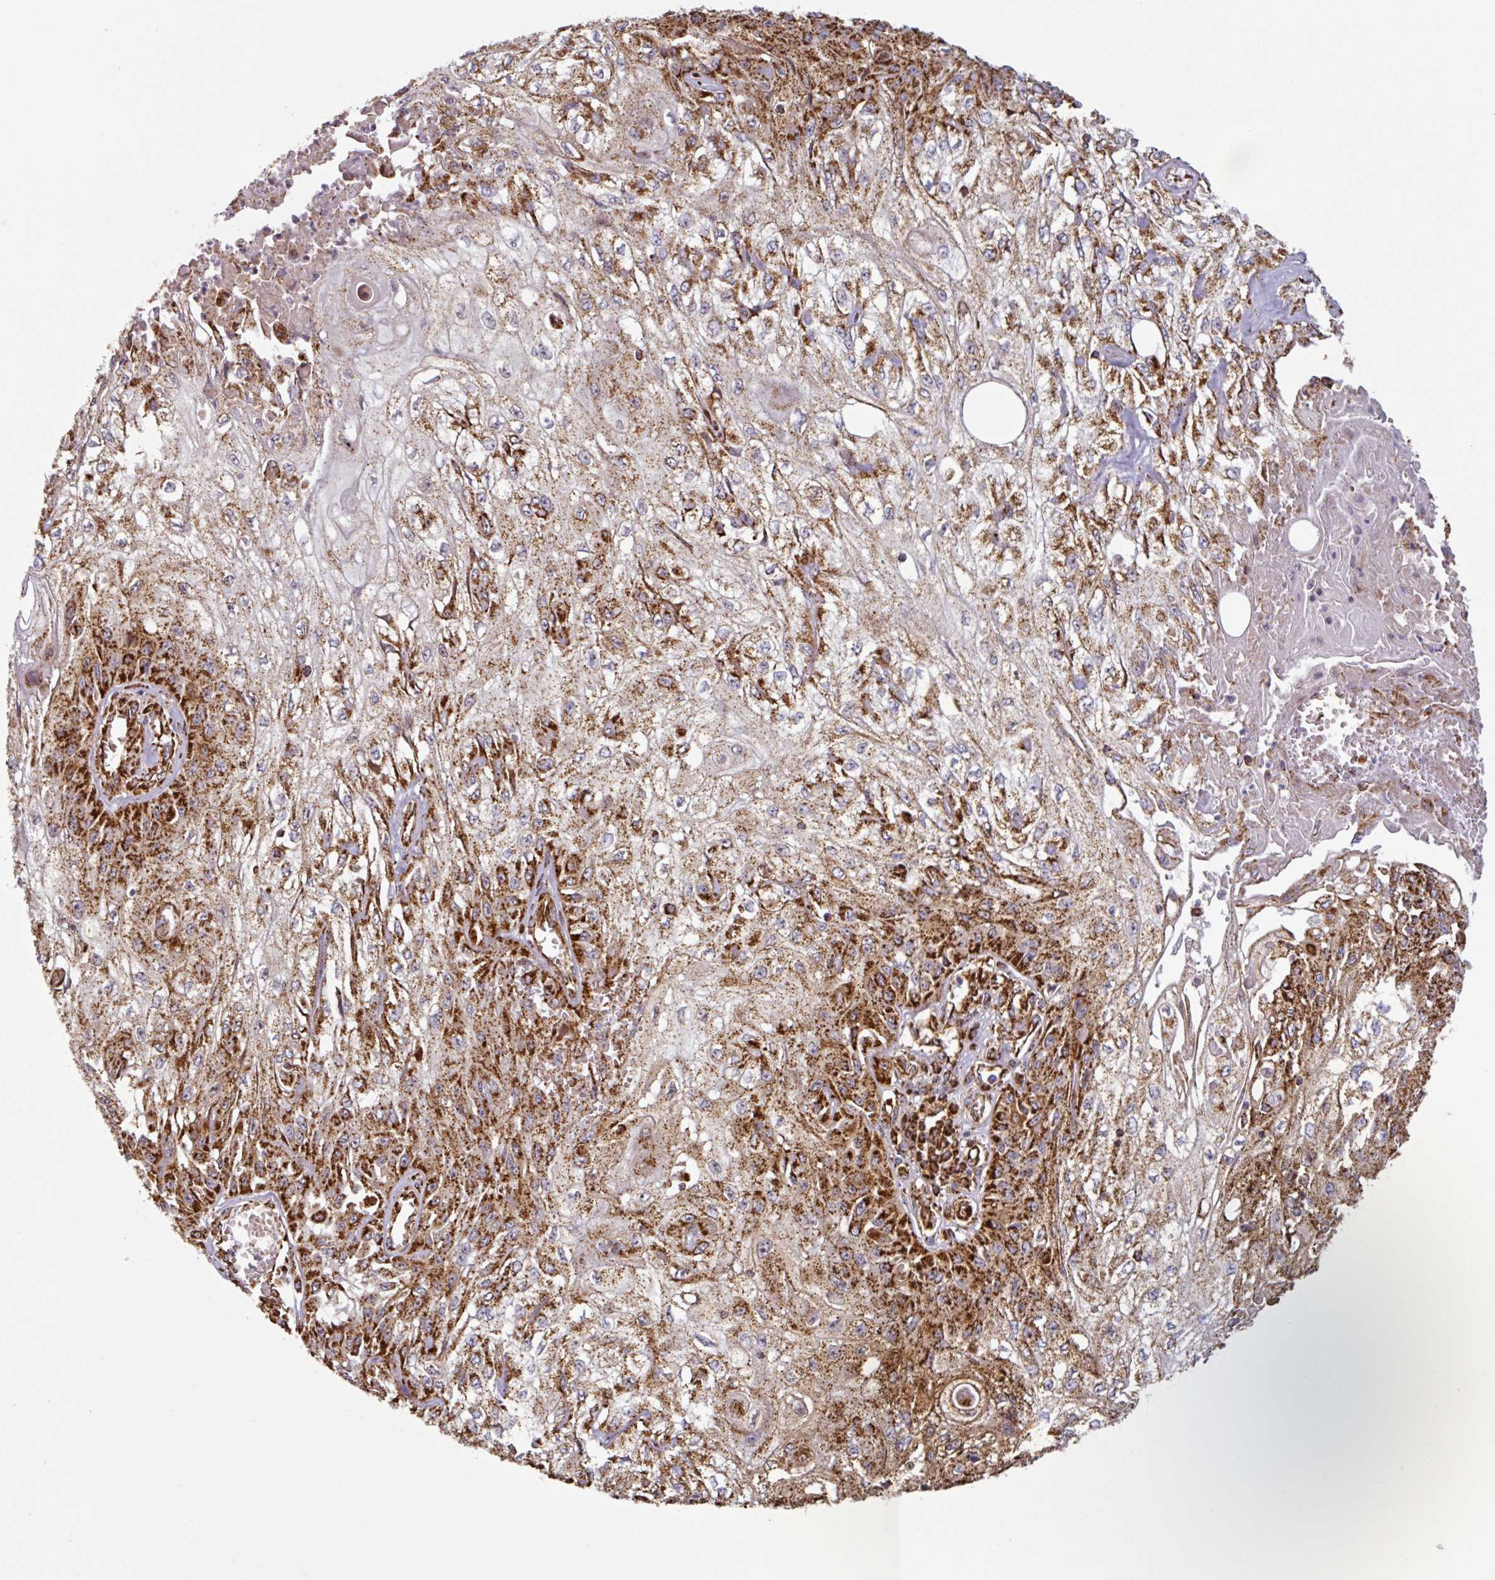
{"staining": {"intensity": "strong", "quantity": ">75%", "location": "cytoplasmic/membranous"}, "tissue": "skin cancer", "cell_type": "Tumor cells", "image_type": "cancer", "snomed": [{"axis": "morphology", "description": "Squamous cell carcinoma, NOS"}, {"axis": "morphology", "description": "Squamous cell carcinoma, metastatic, NOS"}, {"axis": "topography", "description": "Skin"}, {"axis": "topography", "description": "Lymph node"}], "caption": "This photomicrograph exhibits skin metastatic squamous cell carcinoma stained with IHC to label a protein in brown. The cytoplasmic/membranous of tumor cells show strong positivity for the protein. Nuclei are counter-stained blue.", "gene": "TRAP1", "patient": {"sex": "male", "age": 75}}